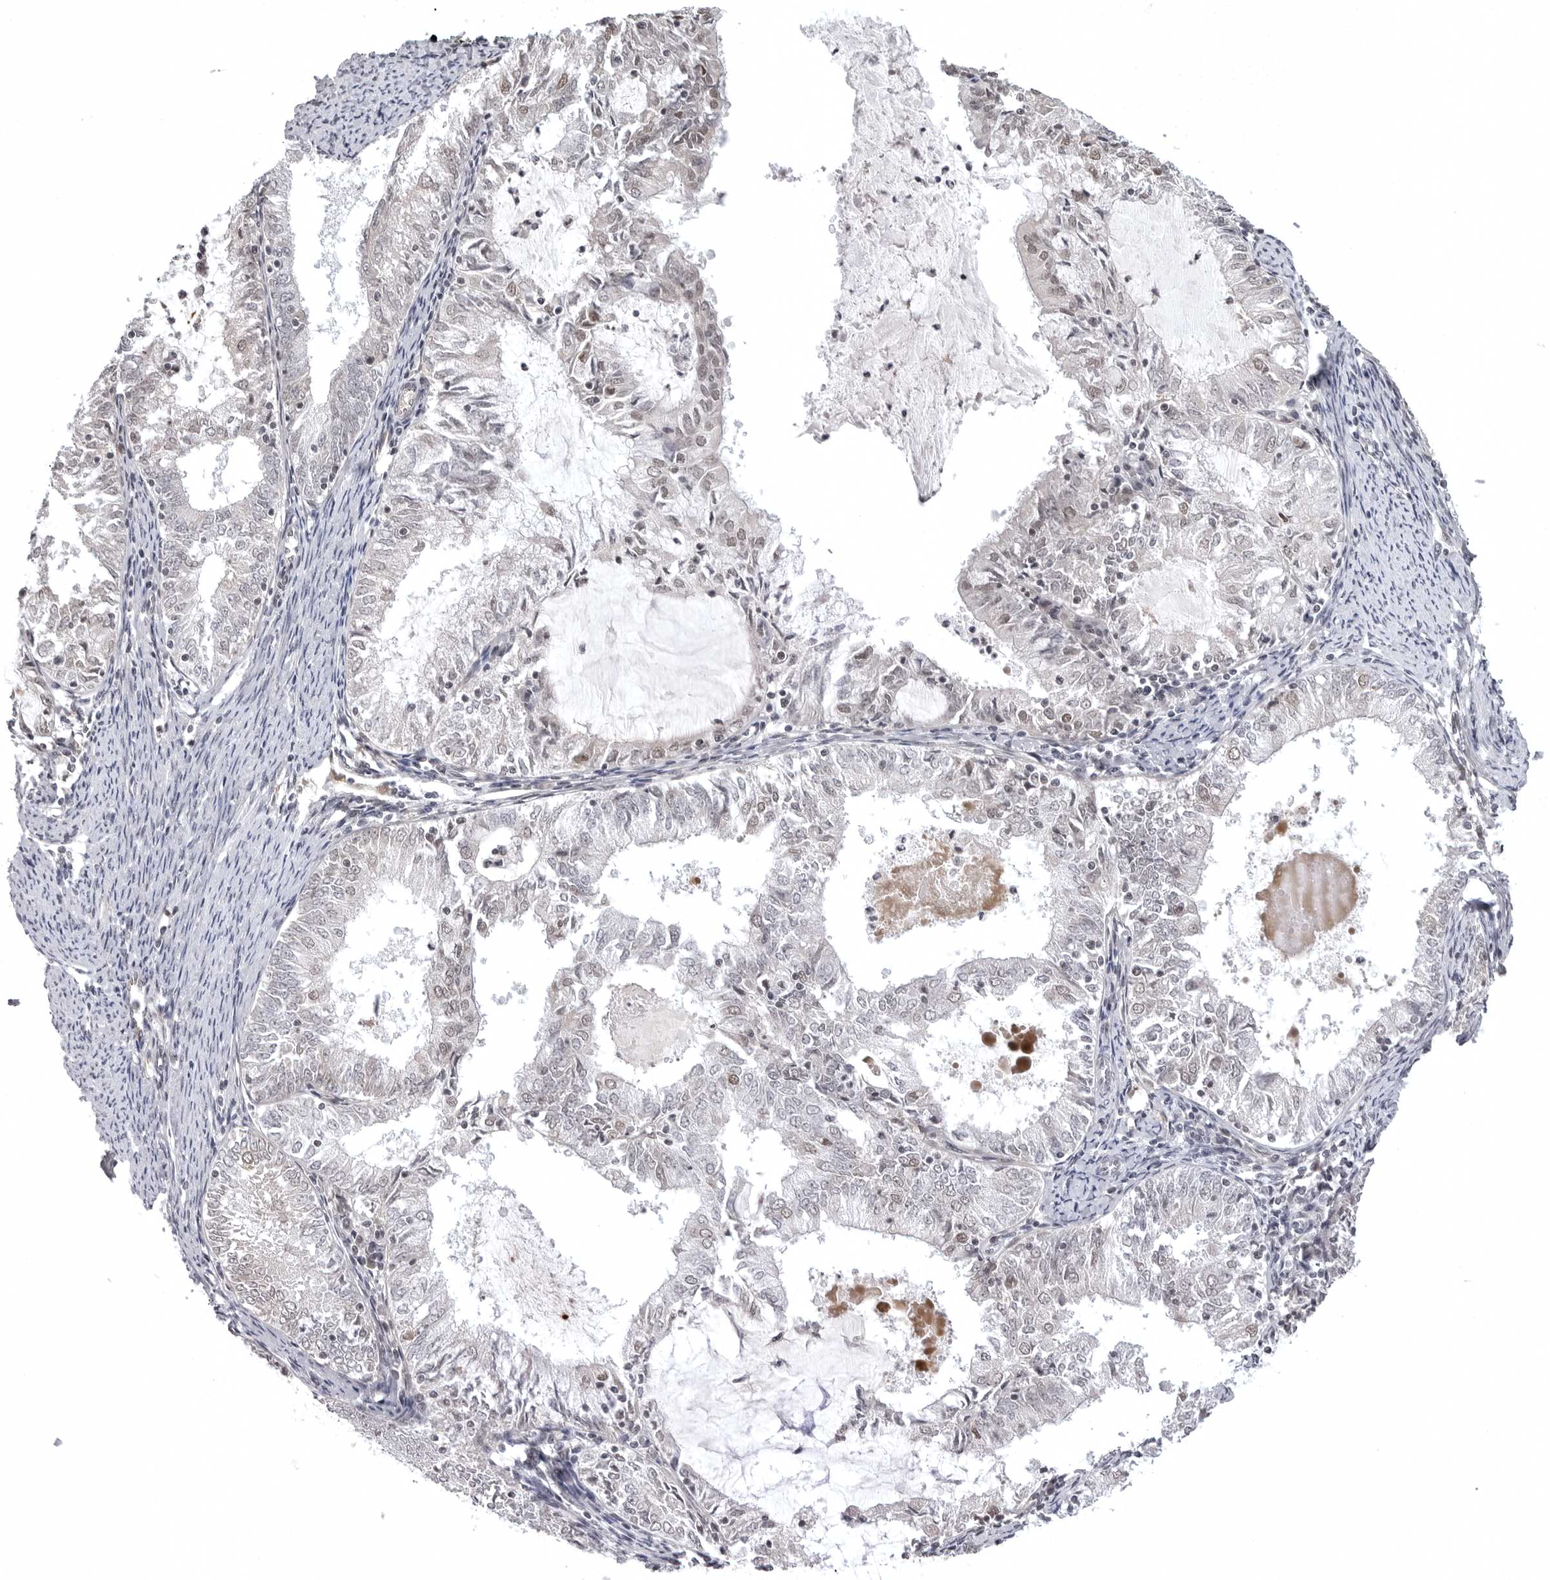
{"staining": {"intensity": "moderate", "quantity": "<25%", "location": "nuclear"}, "tissue": "endometrial cancer", "cell_type": "Tumor cells", "image_type": "cancer", "snomed": [{"axis": "morphology", "description": "Adenocarcinoma, NOS"}, {"axis": "topography", "description": "Endometrium"}], "caption": "Tumor cells reveal moderate nuclear expression in about <25% of cells in adenocarcinoma (endometrial).", "gene": "PHF3", "patient": {"sex": "female", "age": 57}}